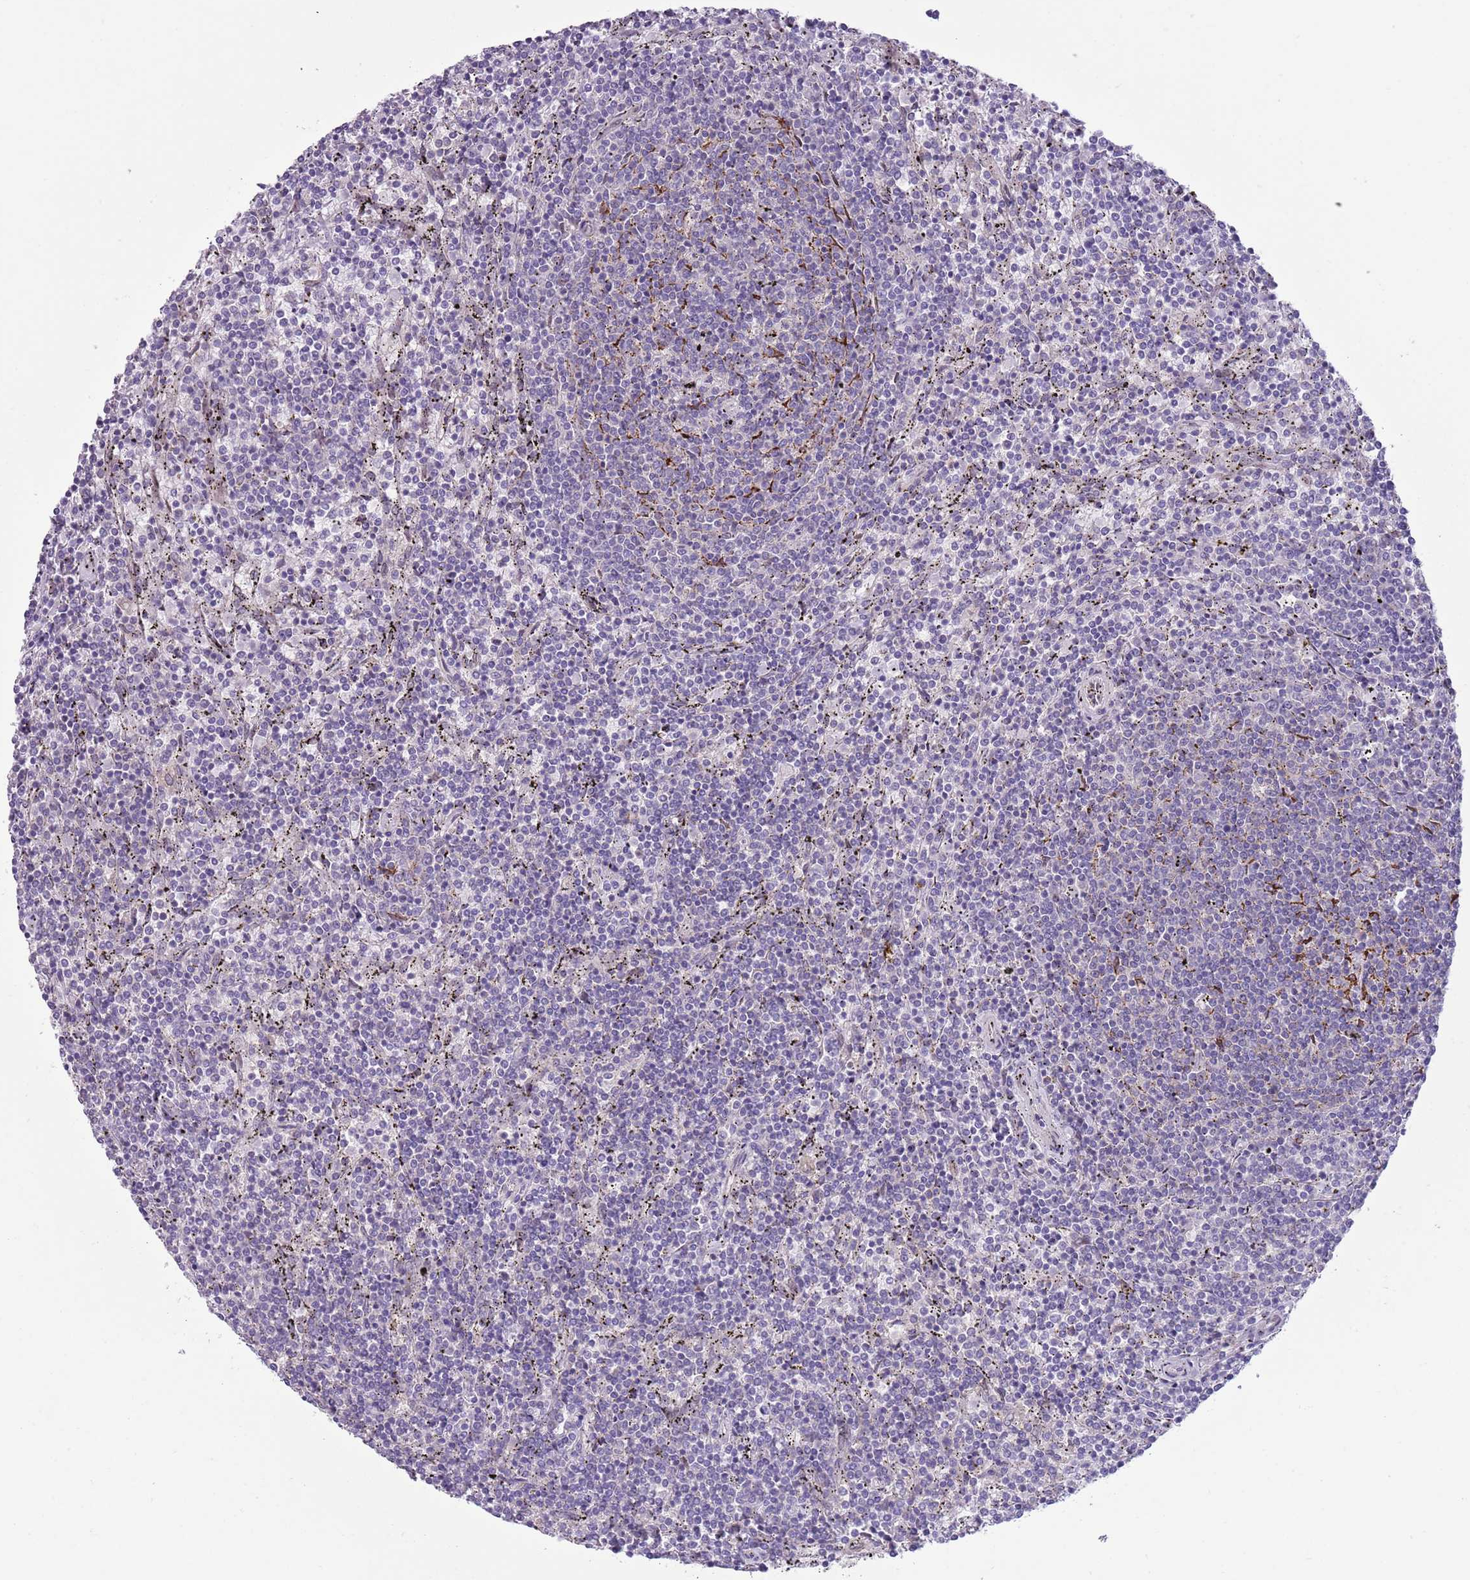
{"staining": {"intensity": "negative", "quantity": "none", "location": "none"}, "tissue": "lymphoma", "cell_type": "Tumor cells", "image_type": "cancer", "snomed": [{"axis": "morphology", "description": "Malignant lymphoma, non-Hodgkin's type, Low grade"}, {"axis": "topography", "description": "Spleen"}], "caption": "Low-grade malignant lymphoma, non-Hodgkin's type stained for a protein using immunohistochemistry reveals no expression tumor cells.", "gene": "CCND2", "patient": {"sex": "female", "age": 50}}